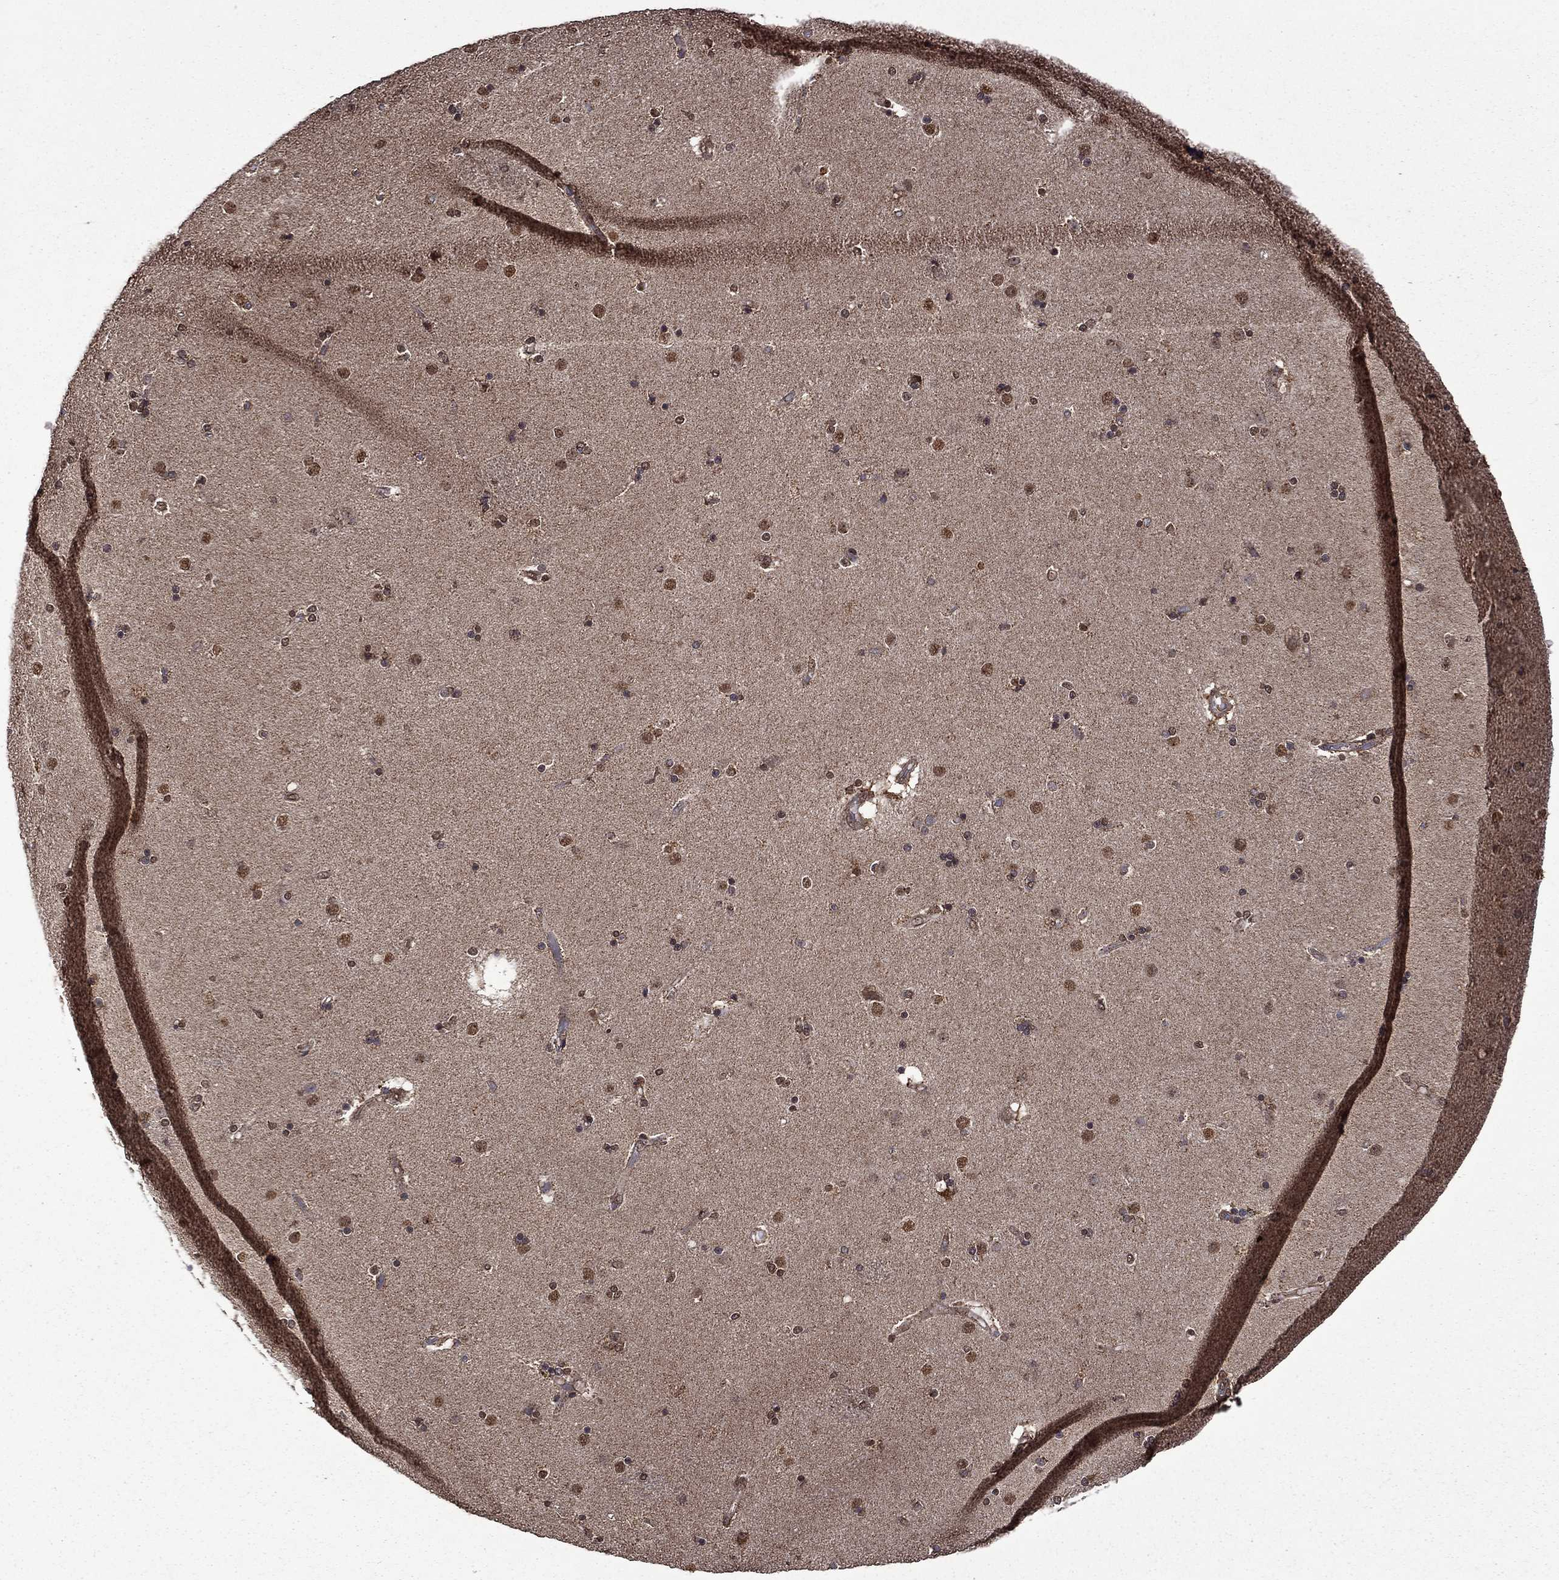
{"staining": {"intensity": "moderate", "quantity": "25%-75%", "location": "cytoplasmic/membranous"}, "tissue": "caudate", "cell_type": "Glial cells", "image_type": "normal", "snomed": [{"axis": "morphology", "description": "Normal tissue, NOS"}, {"axis": "topography", "description": "Lateral ventricle wall"}], "caption": "IHC (DAB (3,3'-diaminobenzidine)) staining of normal human caudate demonstrates moderate cytoplasmic/membranous protein expression in approximately 25%-75% of glial cells. The staining was performed using DAB to visualize the protein expression in brown, while the nuclei were stained in blue with hematoxylin (Magnification: 20x).", "gene": "ITM2B", "patient": {"sex": "female", "age": 71}}